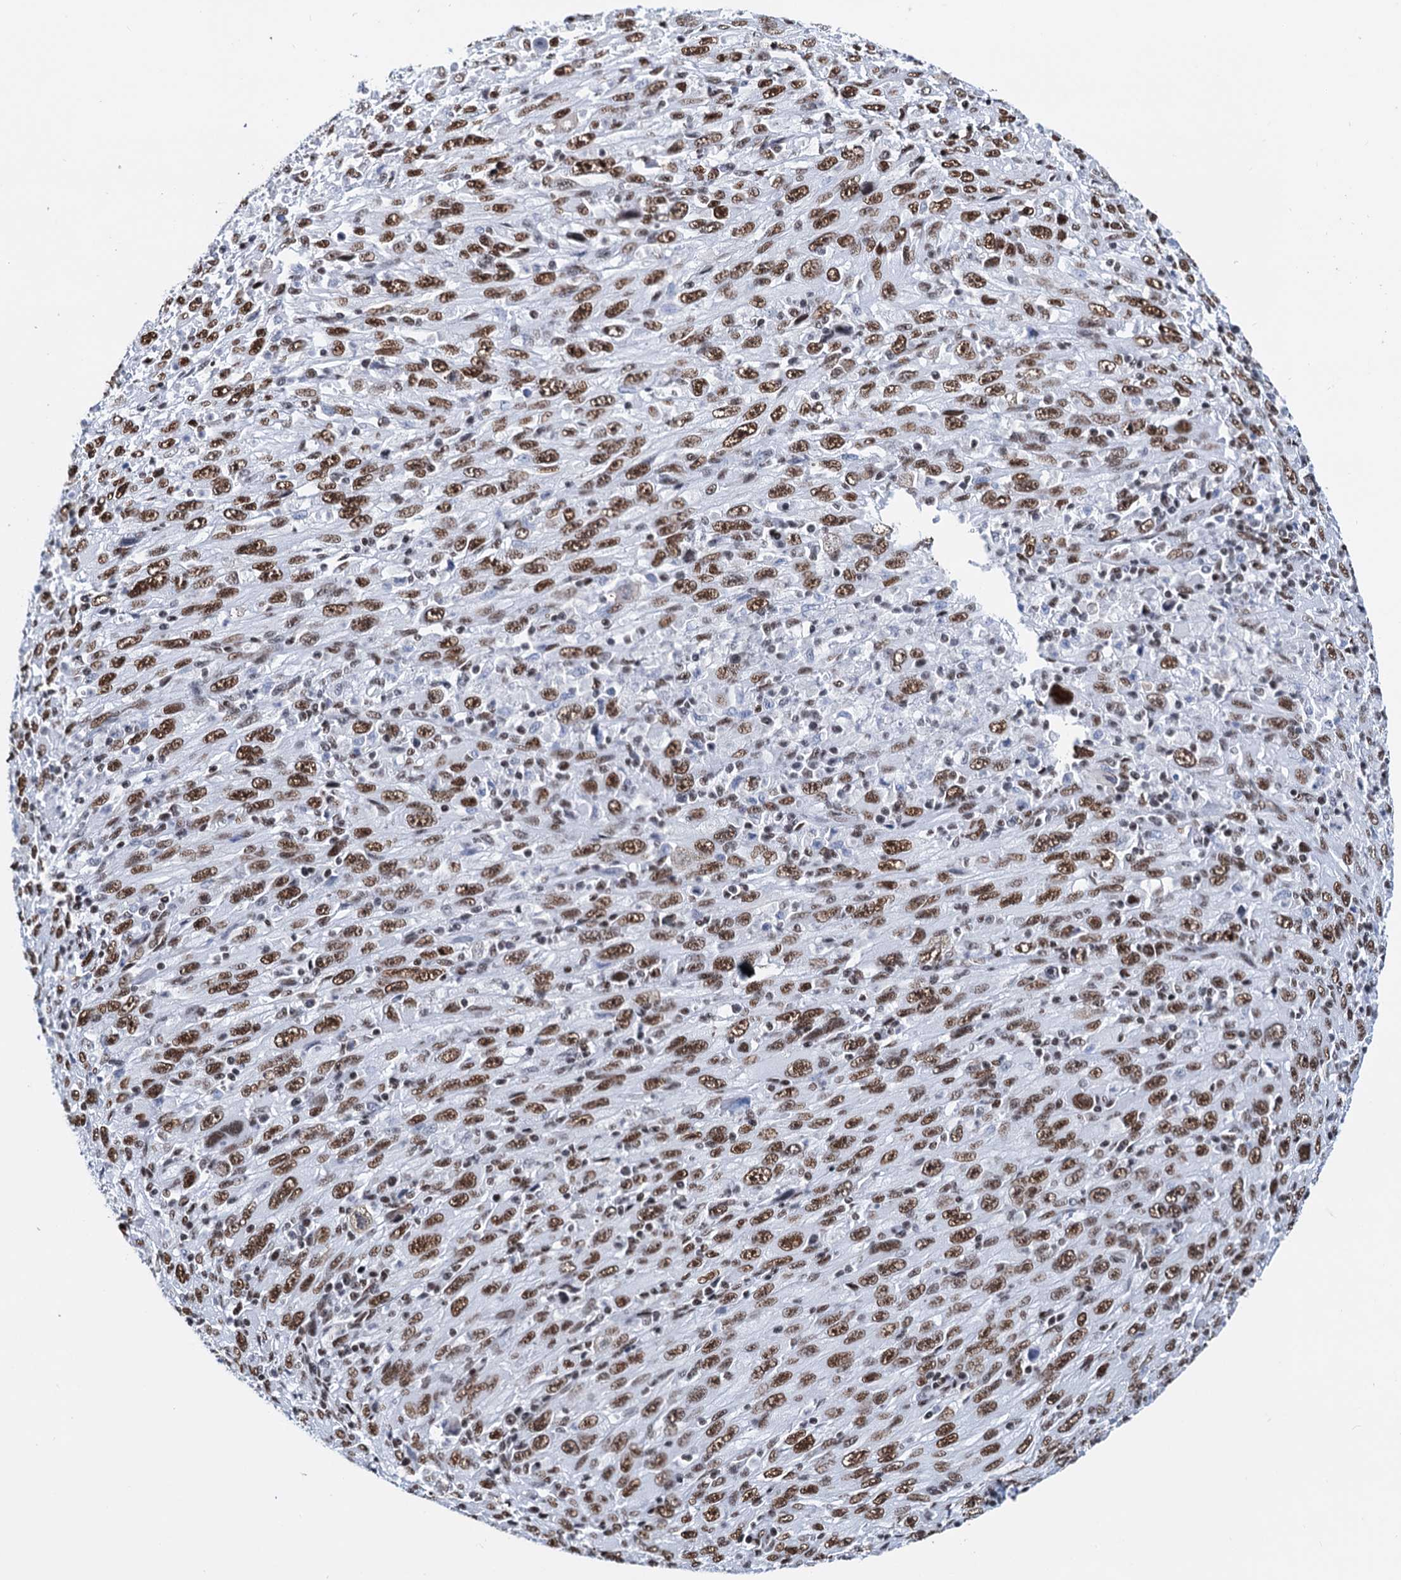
{"staining": {"intensity": "strong", "quantity": "25%-75%", "location": "nuclear"}, "tissue": "melanoma", "cell_type": "Tumor cells", "image_type": "cancer", "snomed": [{"axis": "morphology", "description": "Malignant melanoma, Metastatic site"}, {"axis": "topography", "description": "Skin"}], "caption": "Melanoma stained for a protein (brown) displays strong nuclear positive positivity in approximately 25%-75% of tumor cells.", "gene": "SLTM", "patient": {"sex": "female", "age": 56}}